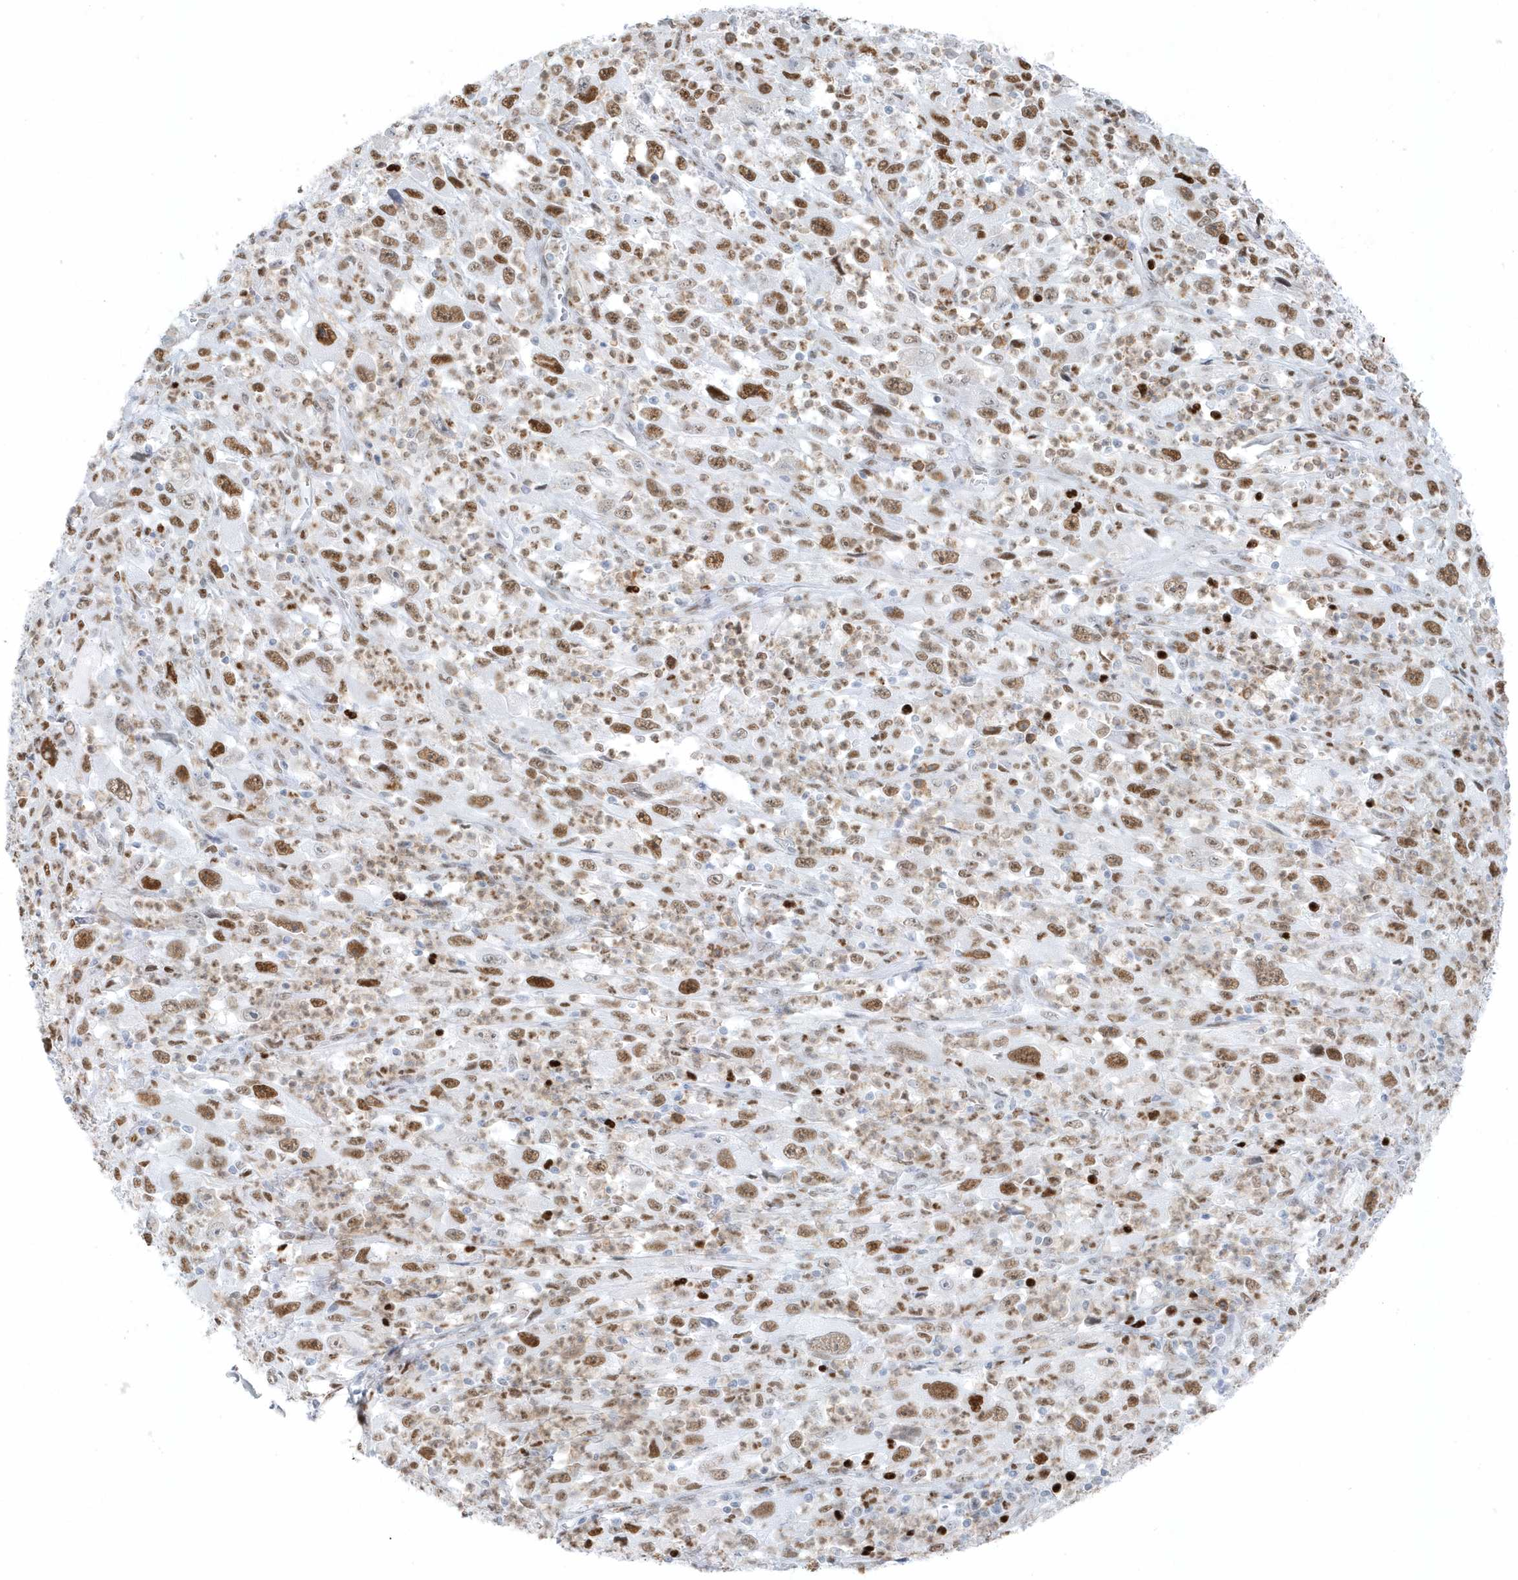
{"staining": {"intensity": "moderate", "quantity": ">75%", "location": "nuclear"}, "tissue": "melanoma", "cell_type": "Tumor cells", "image_type": "cancer", "snomed": [{"axis": "morphology", "description": "Malignant melanoma, Metastatic site"}, {"axis": "topography", "description": "Skin"}], "caption": "This is an image of immunohistochemistry staining of malignant melanoma (metastatic site), which shows moderate expression in the nuclear of tumor cells.", "gene": "SMIM34", "patient": {"sex": "female", "age": 56}}